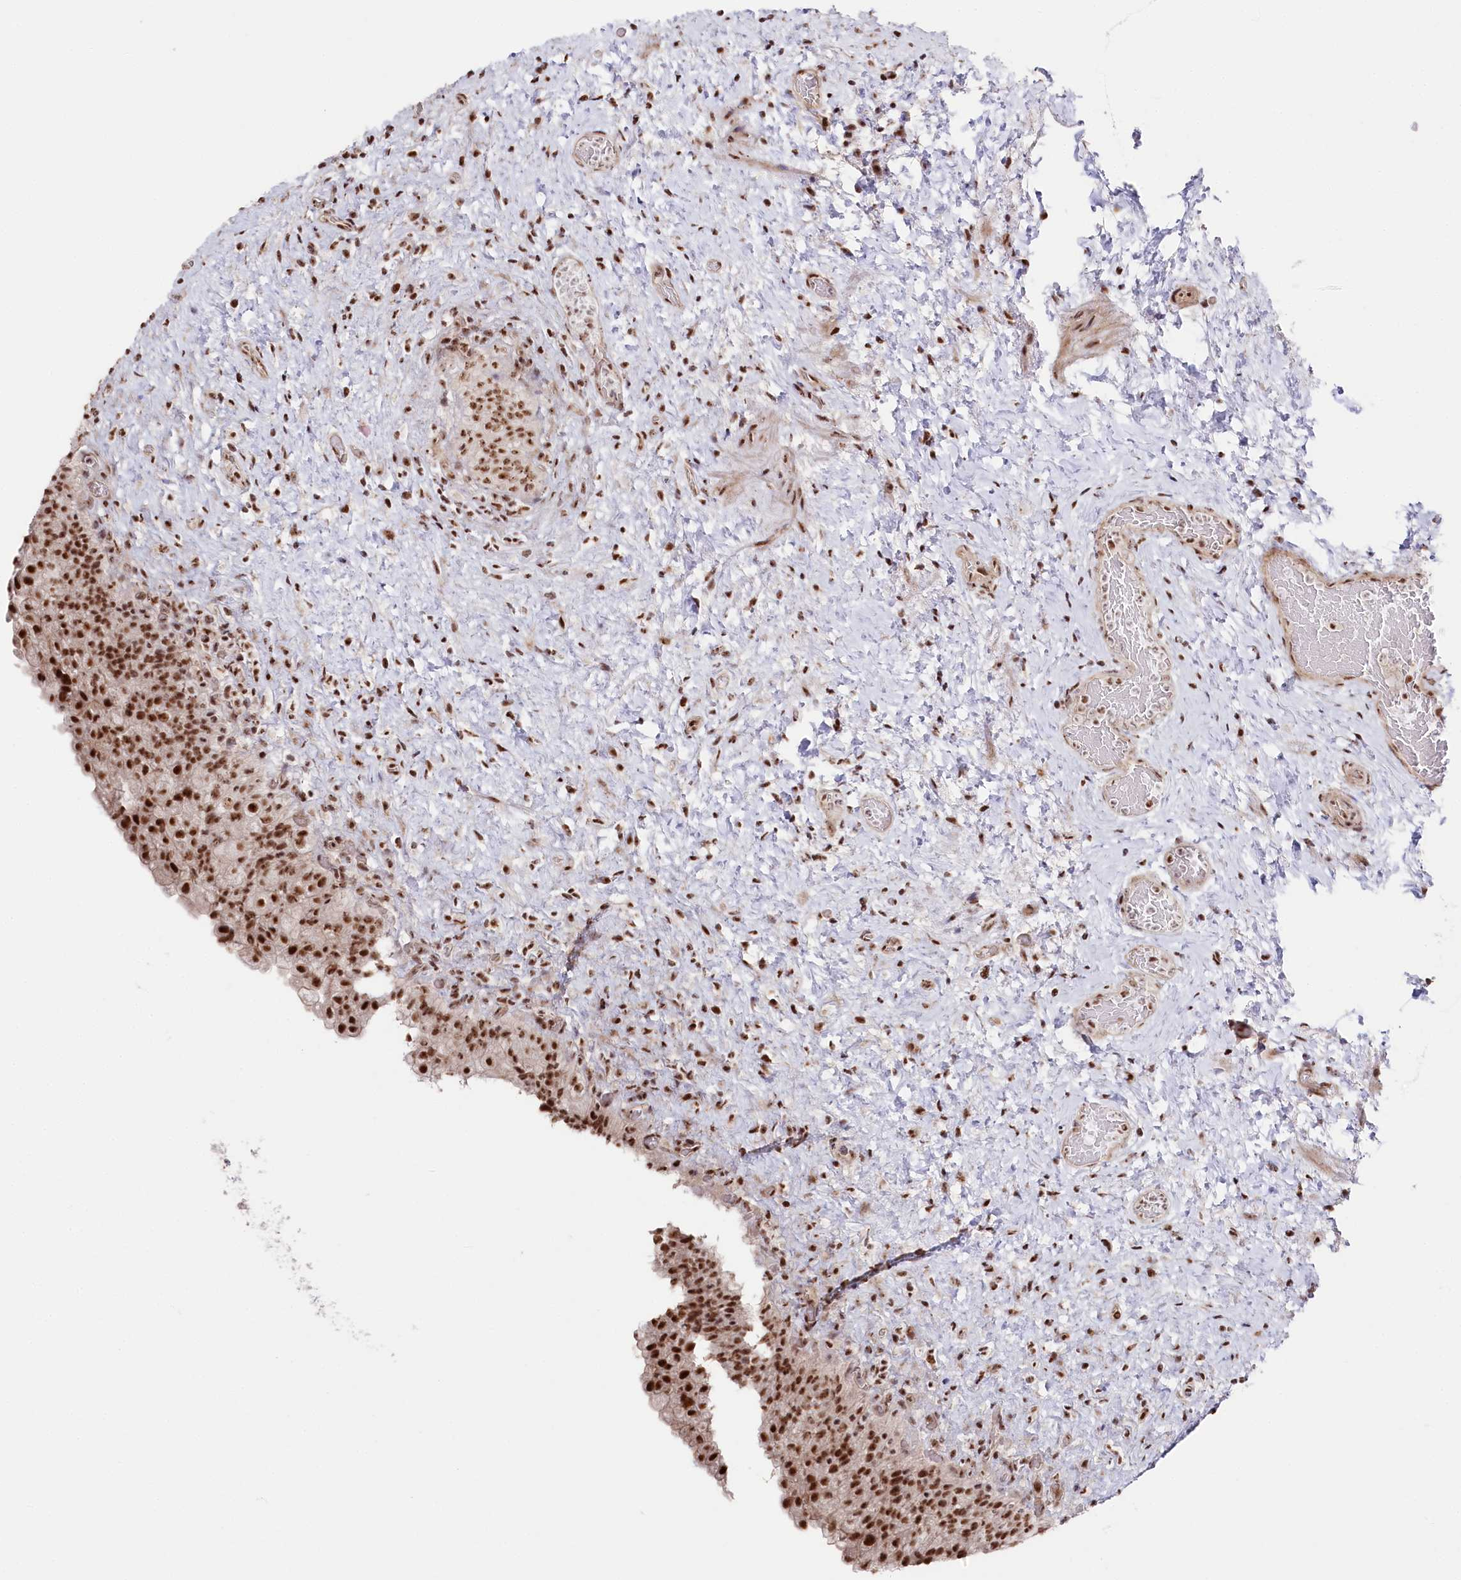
{"staining": {"intensity": "strong", "quantity": ">75%", "location": "nuclear"}, "tissue": "urinary bladder", "cell_type": "Urothelial cells", "image_type": "normal", "snomed": [{"axis": "morphology", "description": "Normal tissue, NOS"}, {"axis": "topography", "description": "Urinary bladder"}], "caption": "Protein staining displays strong nuclear staining in about >75% of urothelial cells in unremarkable urinary bladder. (IHC, brightfield microscopy, high magnification).", "gene": "POLR2H", "patient": {"sex": "female", "age": 27}}